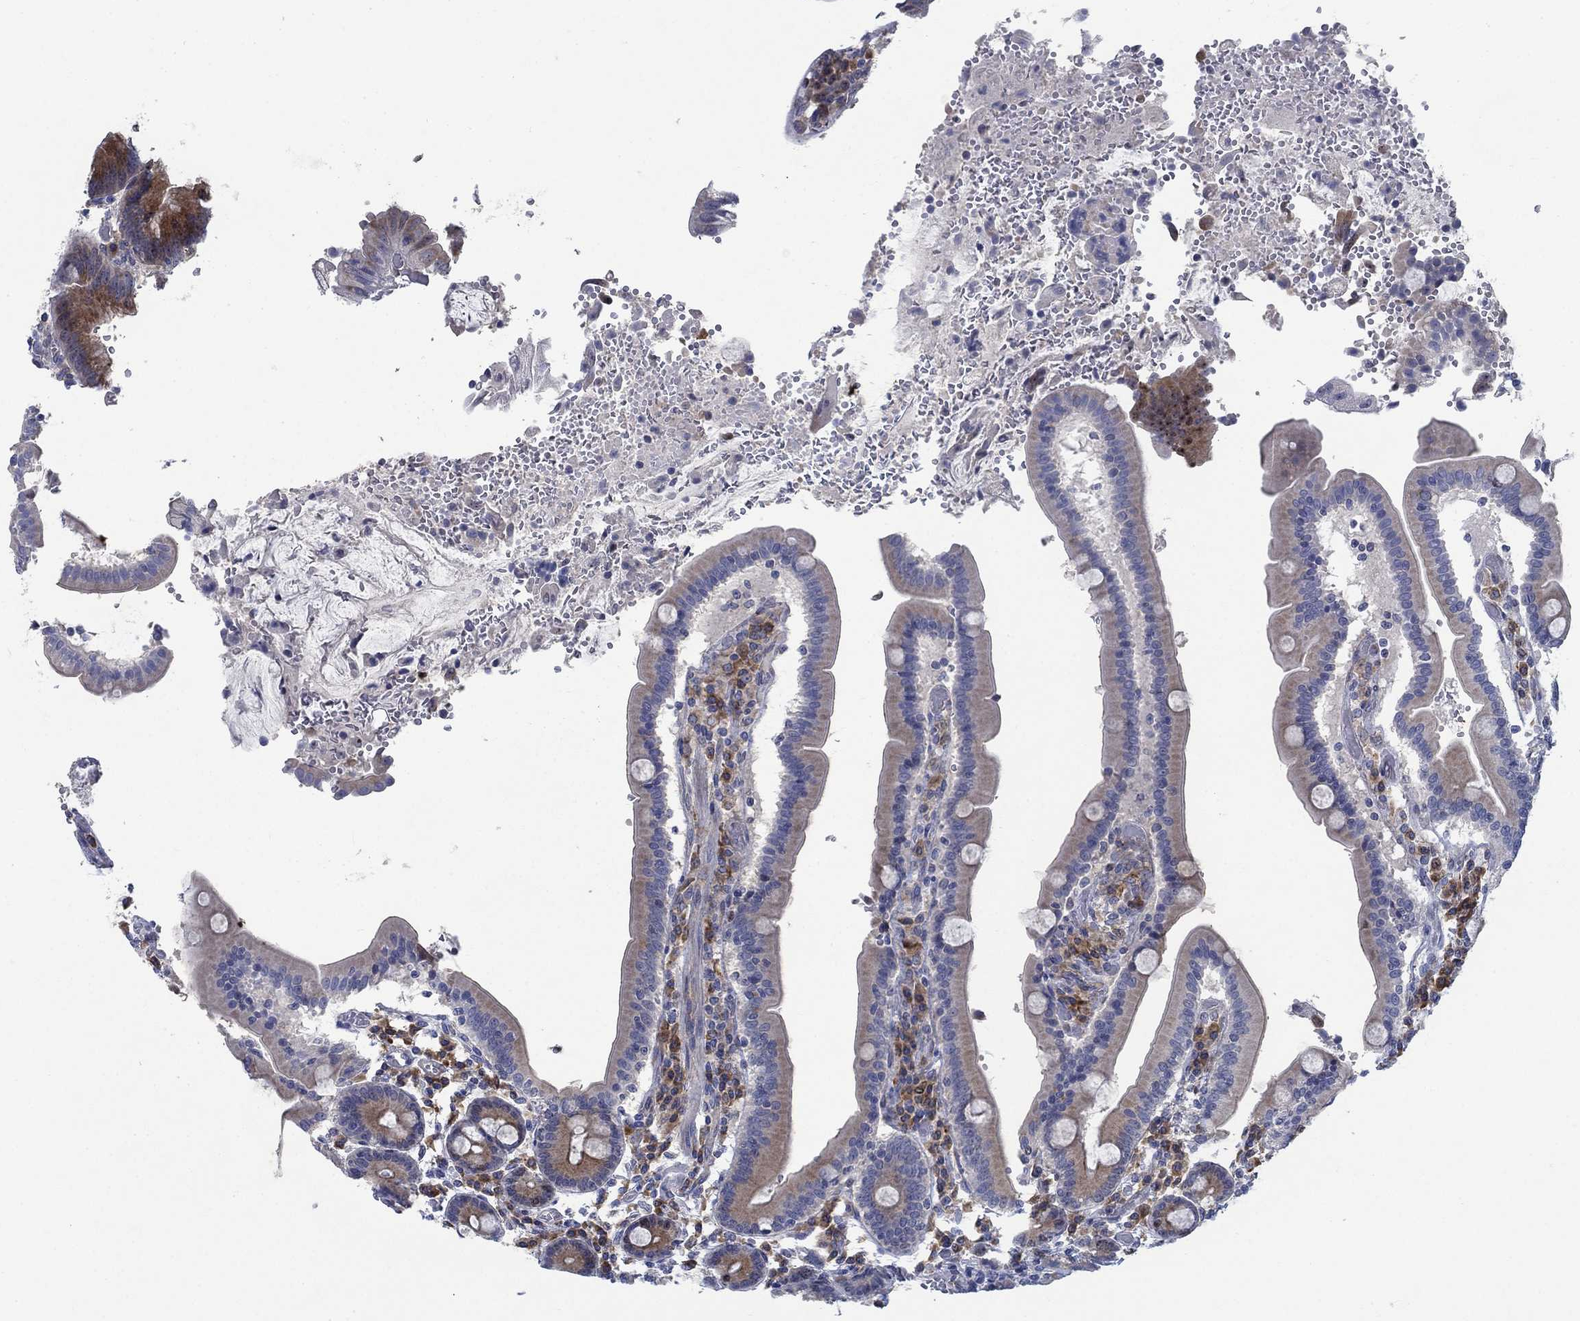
{"staining": {"intensity": "moderate", "quantity": "25%-75%", "location": "cytoplasmic/membranous"}, "tissue": "duodenum", "cell_type": "Glandular cells", "image_type": "normal", "snomed": [{"axis": "morphology", "description": "Normal tissue, NOS"}, {"axis": "topography", "description": "Duodenum"}], "caption": "A medium amount of moderate cytoplasmic/membranous staining is present in approximately 25%-75% of glandular cells in normal duodenum.", "gene": "MMP24", "patient": {"sex": "female", "age": 62}}